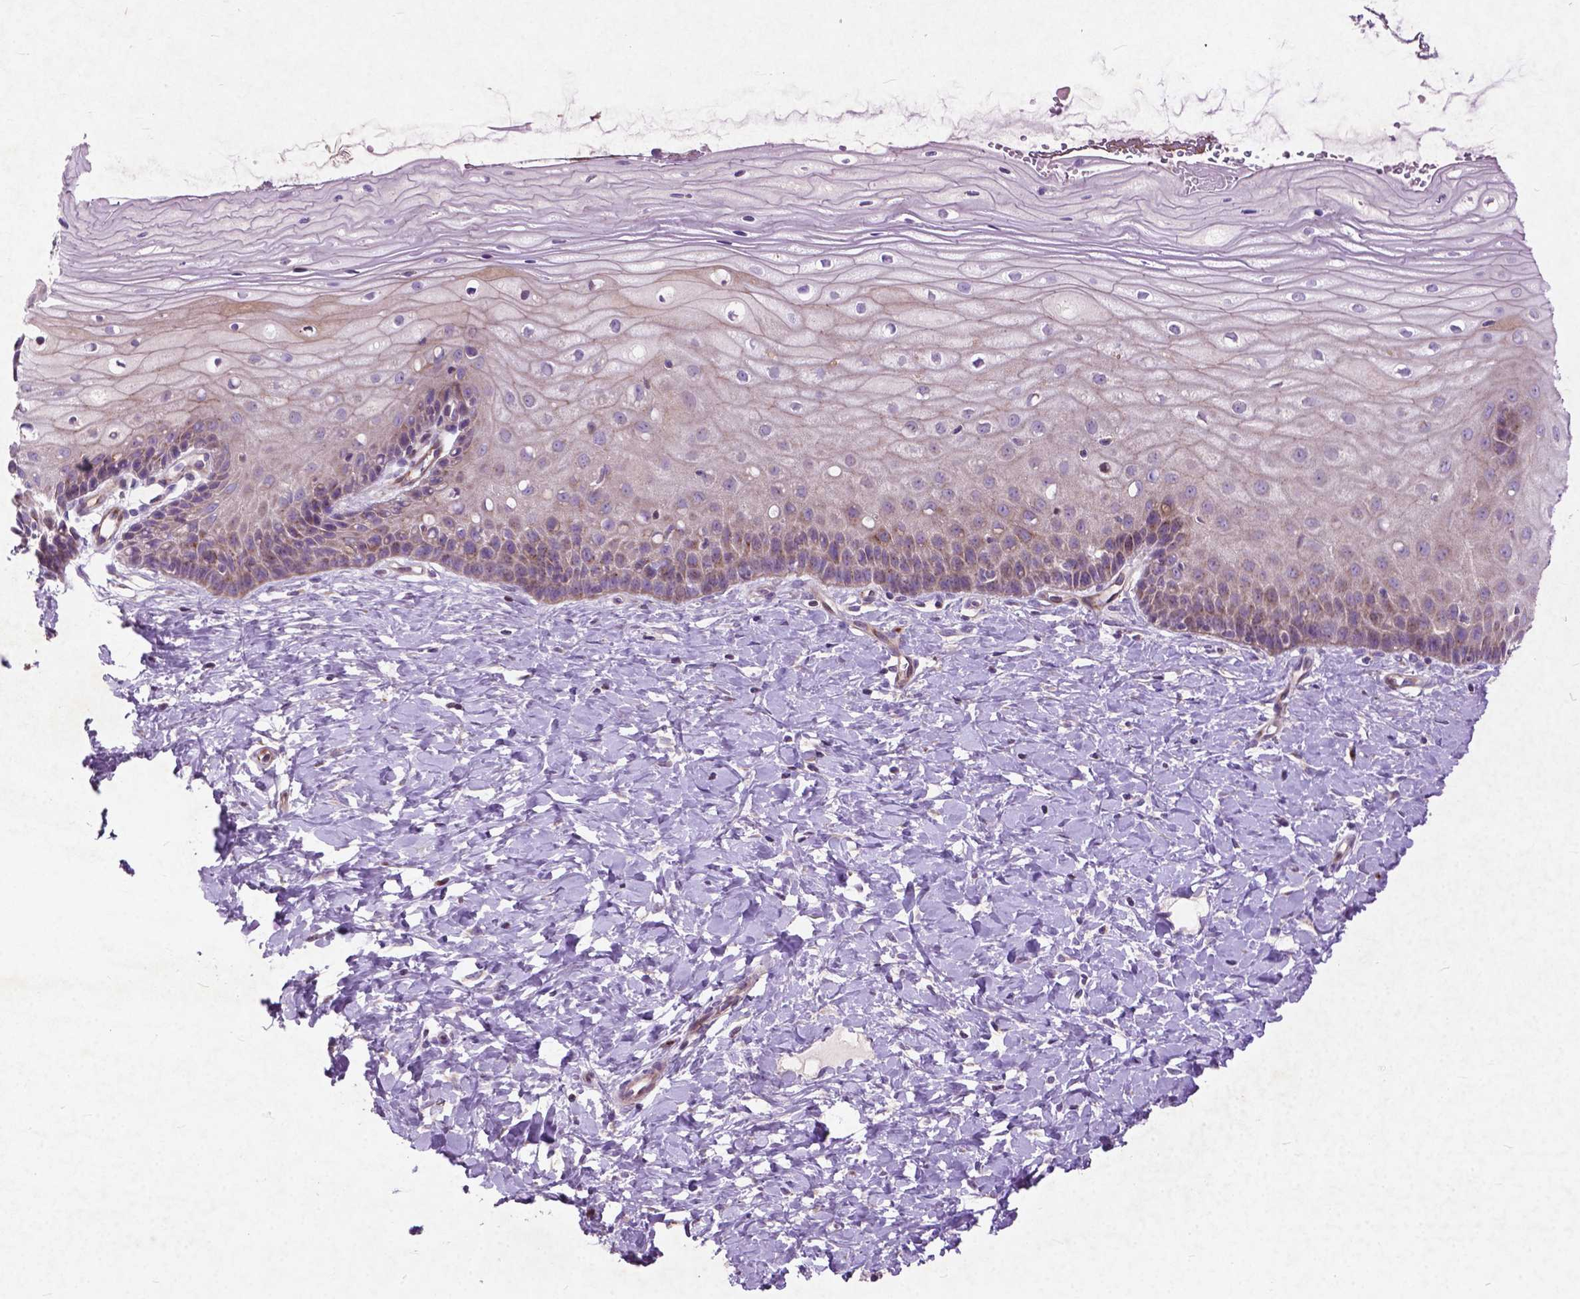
{"staining": {"intensity": "moderate", "quantity": "<25%", "location": "cytoplasmic/membranous"}, "tissue": "cervix", "cell_type": "Glandular cells", "image_type": "normal", "snomed": [{"axis": "morphology", "description": "Normal tissue, NOS"}, {"axis": "topography", "description": "Cervix"}], "caption": "Immunohistochemical staining of unremarkable cervix shows low levels of moderate cytoplasmic/membranous expression in about <25% of glandular cells. (IHC, brightfield microscopy, high magnification).", "gene": "ATG4D", "patient": {"sex": "female", "age": 37}}